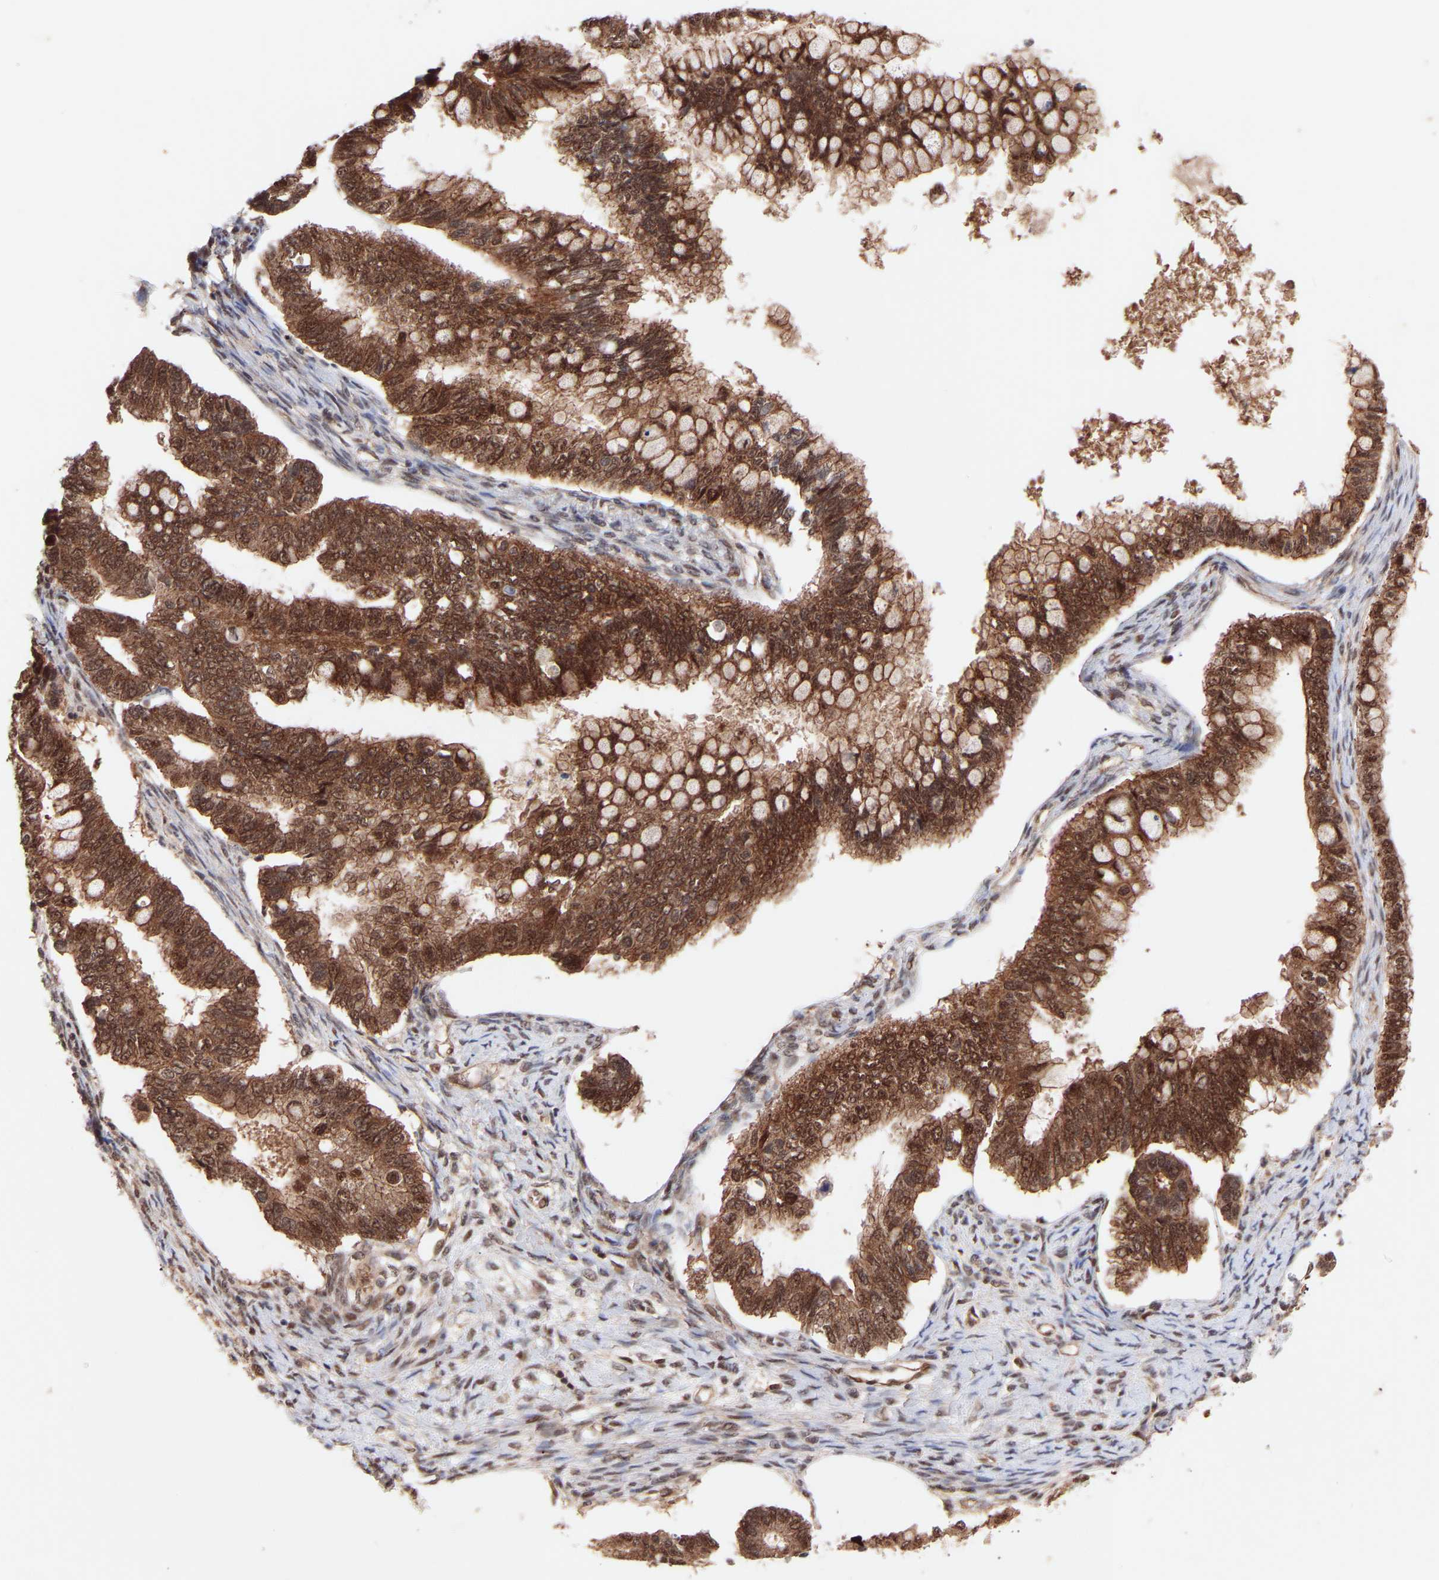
{"staining": {"intensity": "strong", "quantity": ">75%", "location": "cytoplasmic/membranous,nuclear"}, "tissue": "ovarian cancer", "cell_type": "Tumor cells", "image_type": "cancer", "snomed": [{"axis": "morphology", "description": "Cystadenocarcinoma, mucinous, NOS"}, {"axis": "topography", "description": "Ovary"}], "caption": "This is an image of immunohistochemistry staining of ovarian cancer (mucinous cystadenocarcinoma), which shows strong positivity in the cytoplasmic/membranous and nuclear of tumor cells.", "gene": "PDLIM5", "patient": {"sex": "female", "age": 80}}